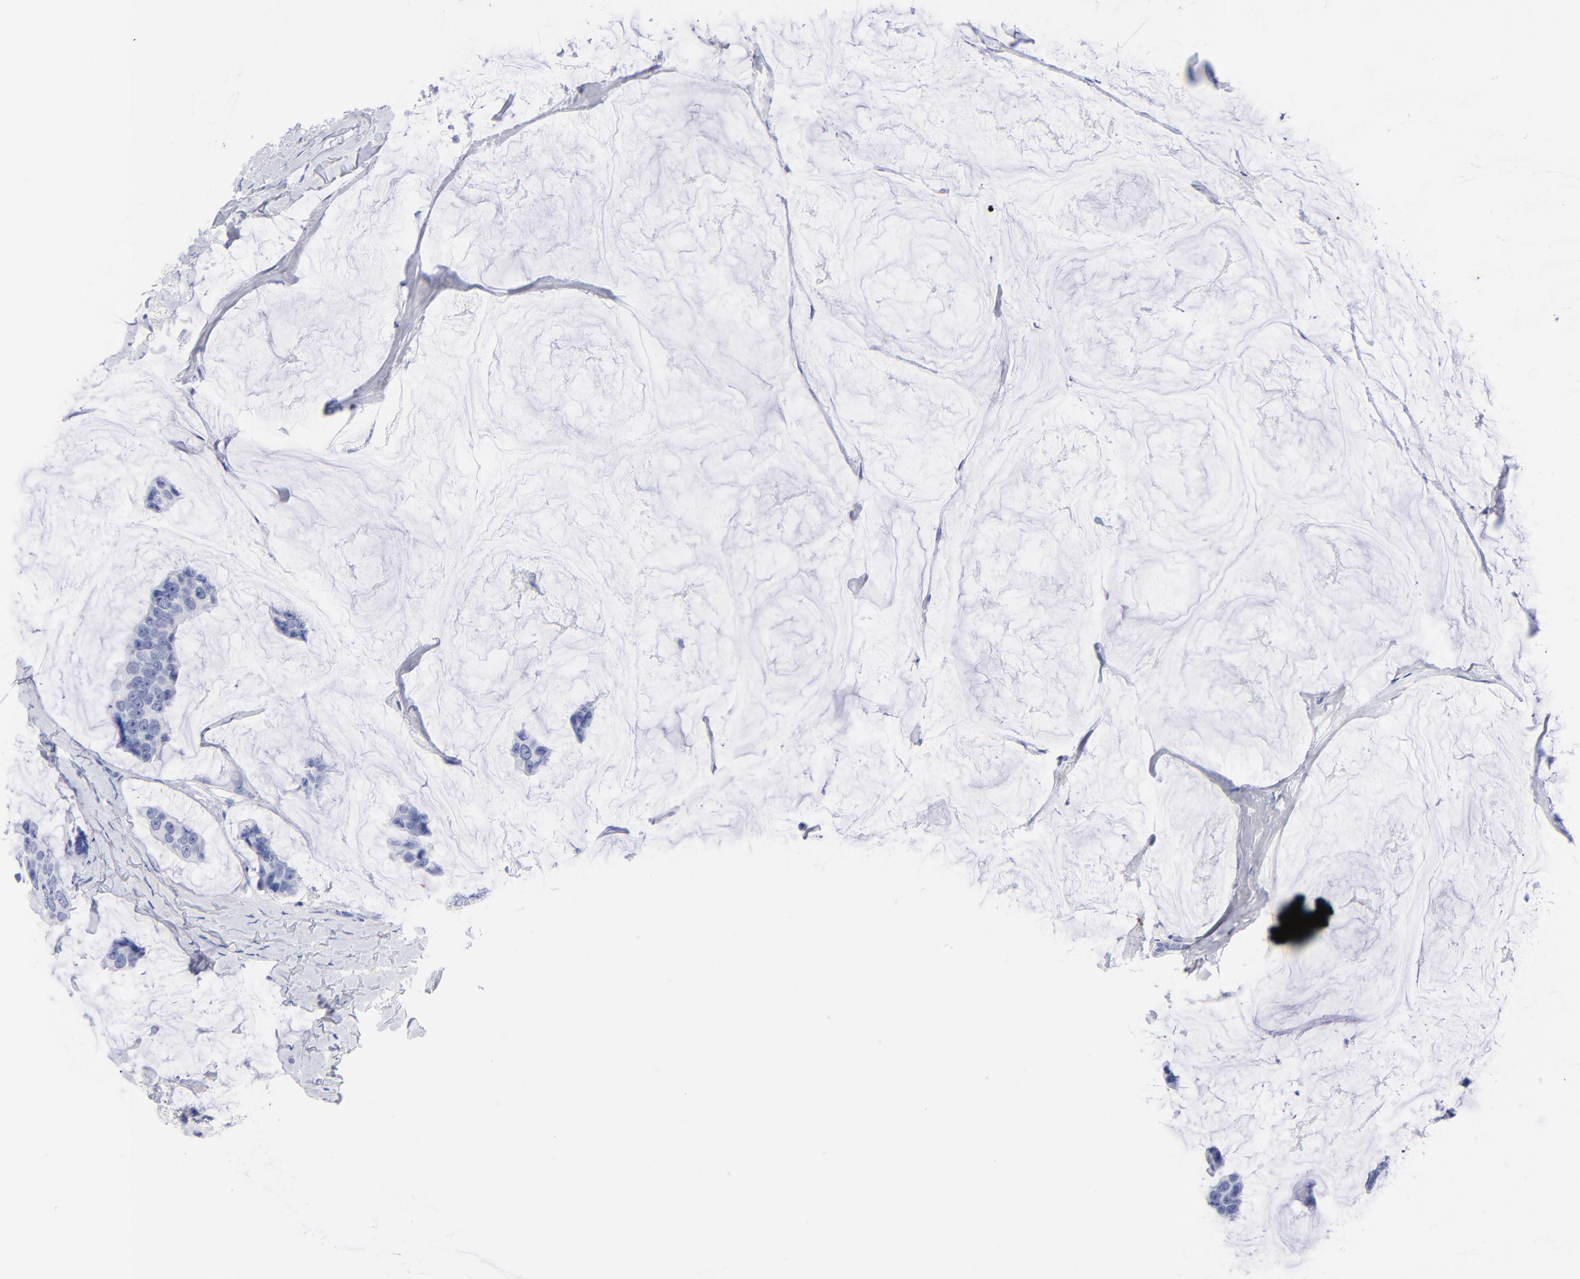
{"staining": {"intensity": "negative", "quantity": "none", "location": "none"}, "tissue": "breast cancer", "cell_type": "Tumor cells", "image_type": "cancer", "snomed": [{"axis": "morphology", "description": "Normal tissue, NOS"}, {"axis": "morphology", "description": "Duct carcinoma"}, {"axis": "topography", "description": "Breast"}], "caption": "Immunohistochemistry histopathology image of infiltrating ductal carcinoma (breast) stained for a protein (brown), which shows no positivity in tumor cells.", "gene": "ACY1", "patient": {"sex": "female", "age": 50}}